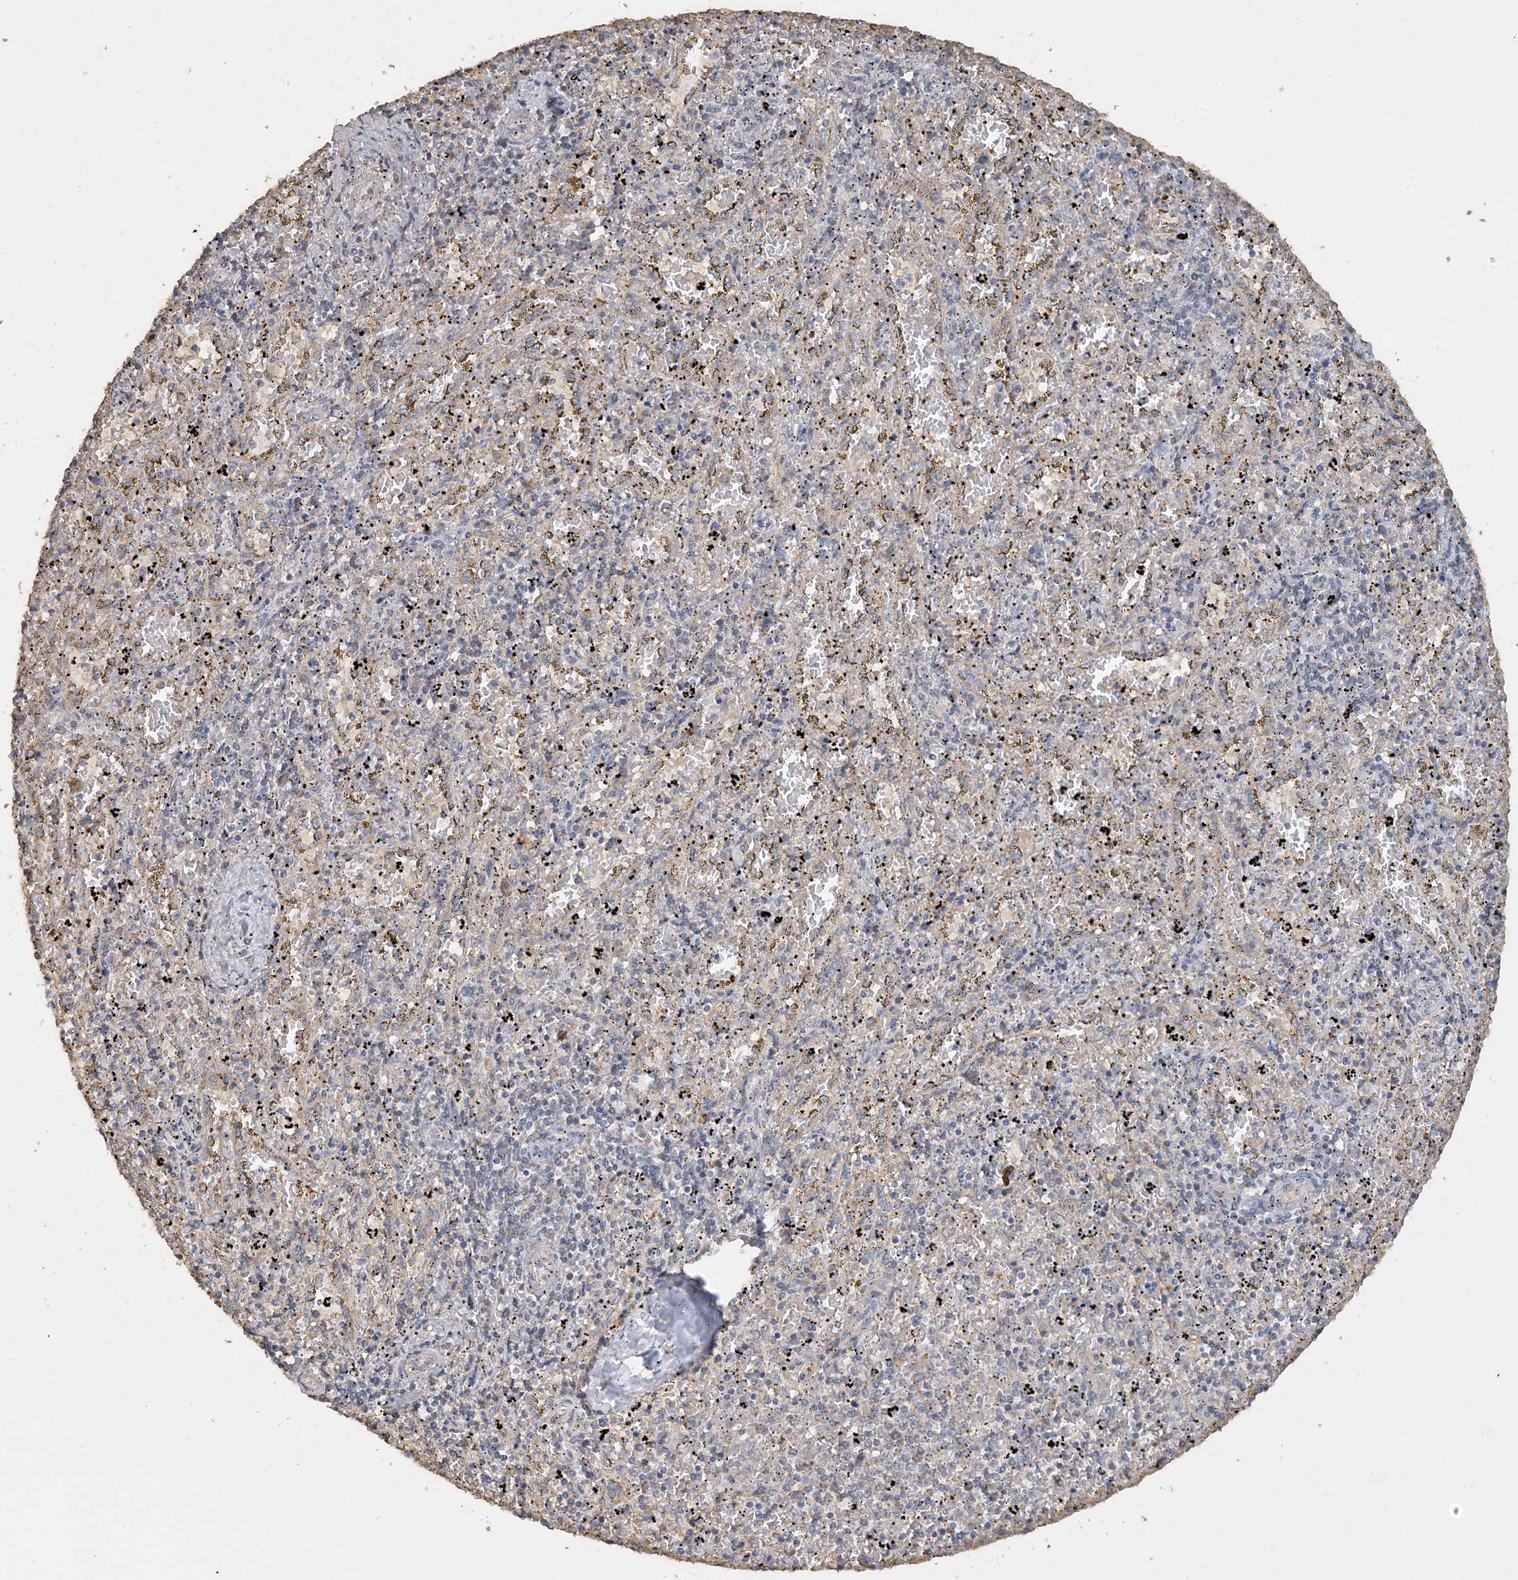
{"staining": {"intensity": "negative", "quantity": "none", "location": "none"}, "tissue": "spleen", "cell_type": "Cells in red pulp", "image_type": "normal", "snomed": [{"axis": "morphology", "description": "Normal tissue, NOS"}, {"axis": "topography", "description": "Spleen"}], "caption": "Spleen was stained to show a protein in brown. There is no significant staining in cells in red pulp. (IHC, brightfield microscopy, high magnification).", "gene": "SFMBT2", "patient": {"sex": "male", "age": 11}}